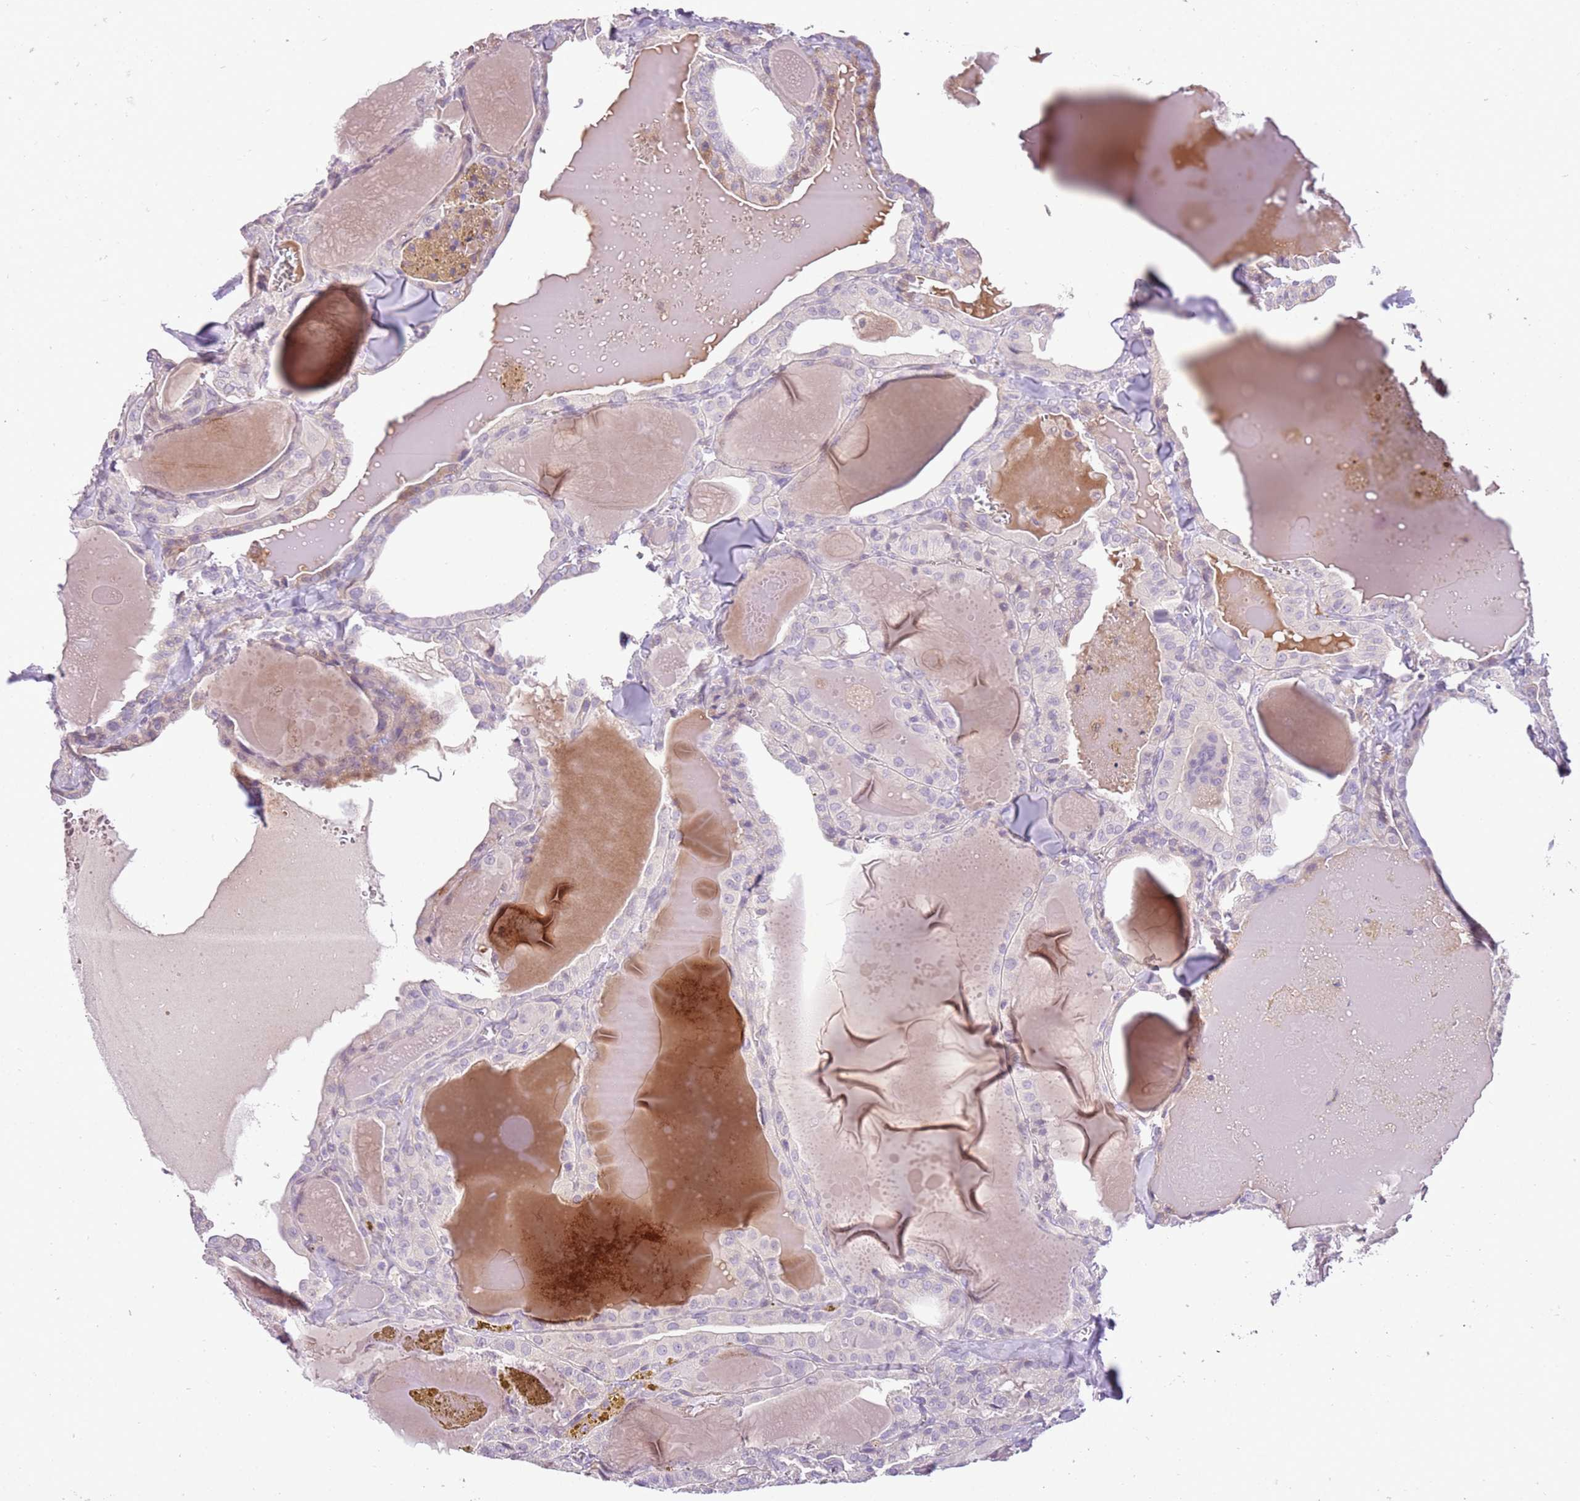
{"staining": {"intensity": "moderate", "quantity": "<25%", "location": "cytoplasmic/membranous"}, "tissue": "thyroid cancer", "cell_type": "Tumor cells", "image_type": "cancer", "snomed": [{"axis": "morphology", "description": "Papillary adenocarcinoma, NOS"}, {"axis": "topography", "description": "Thyroid gland"}], "caption": "About <25% of tumor cells in human papillary adenocarcinoma (thyroid) reveal moderate cytoplasmic/membranous protein staining as visualized by brown immunohistochemical staining.", "gene": "SCAMP5", "patient": {"sex": "male", "age": 52}}